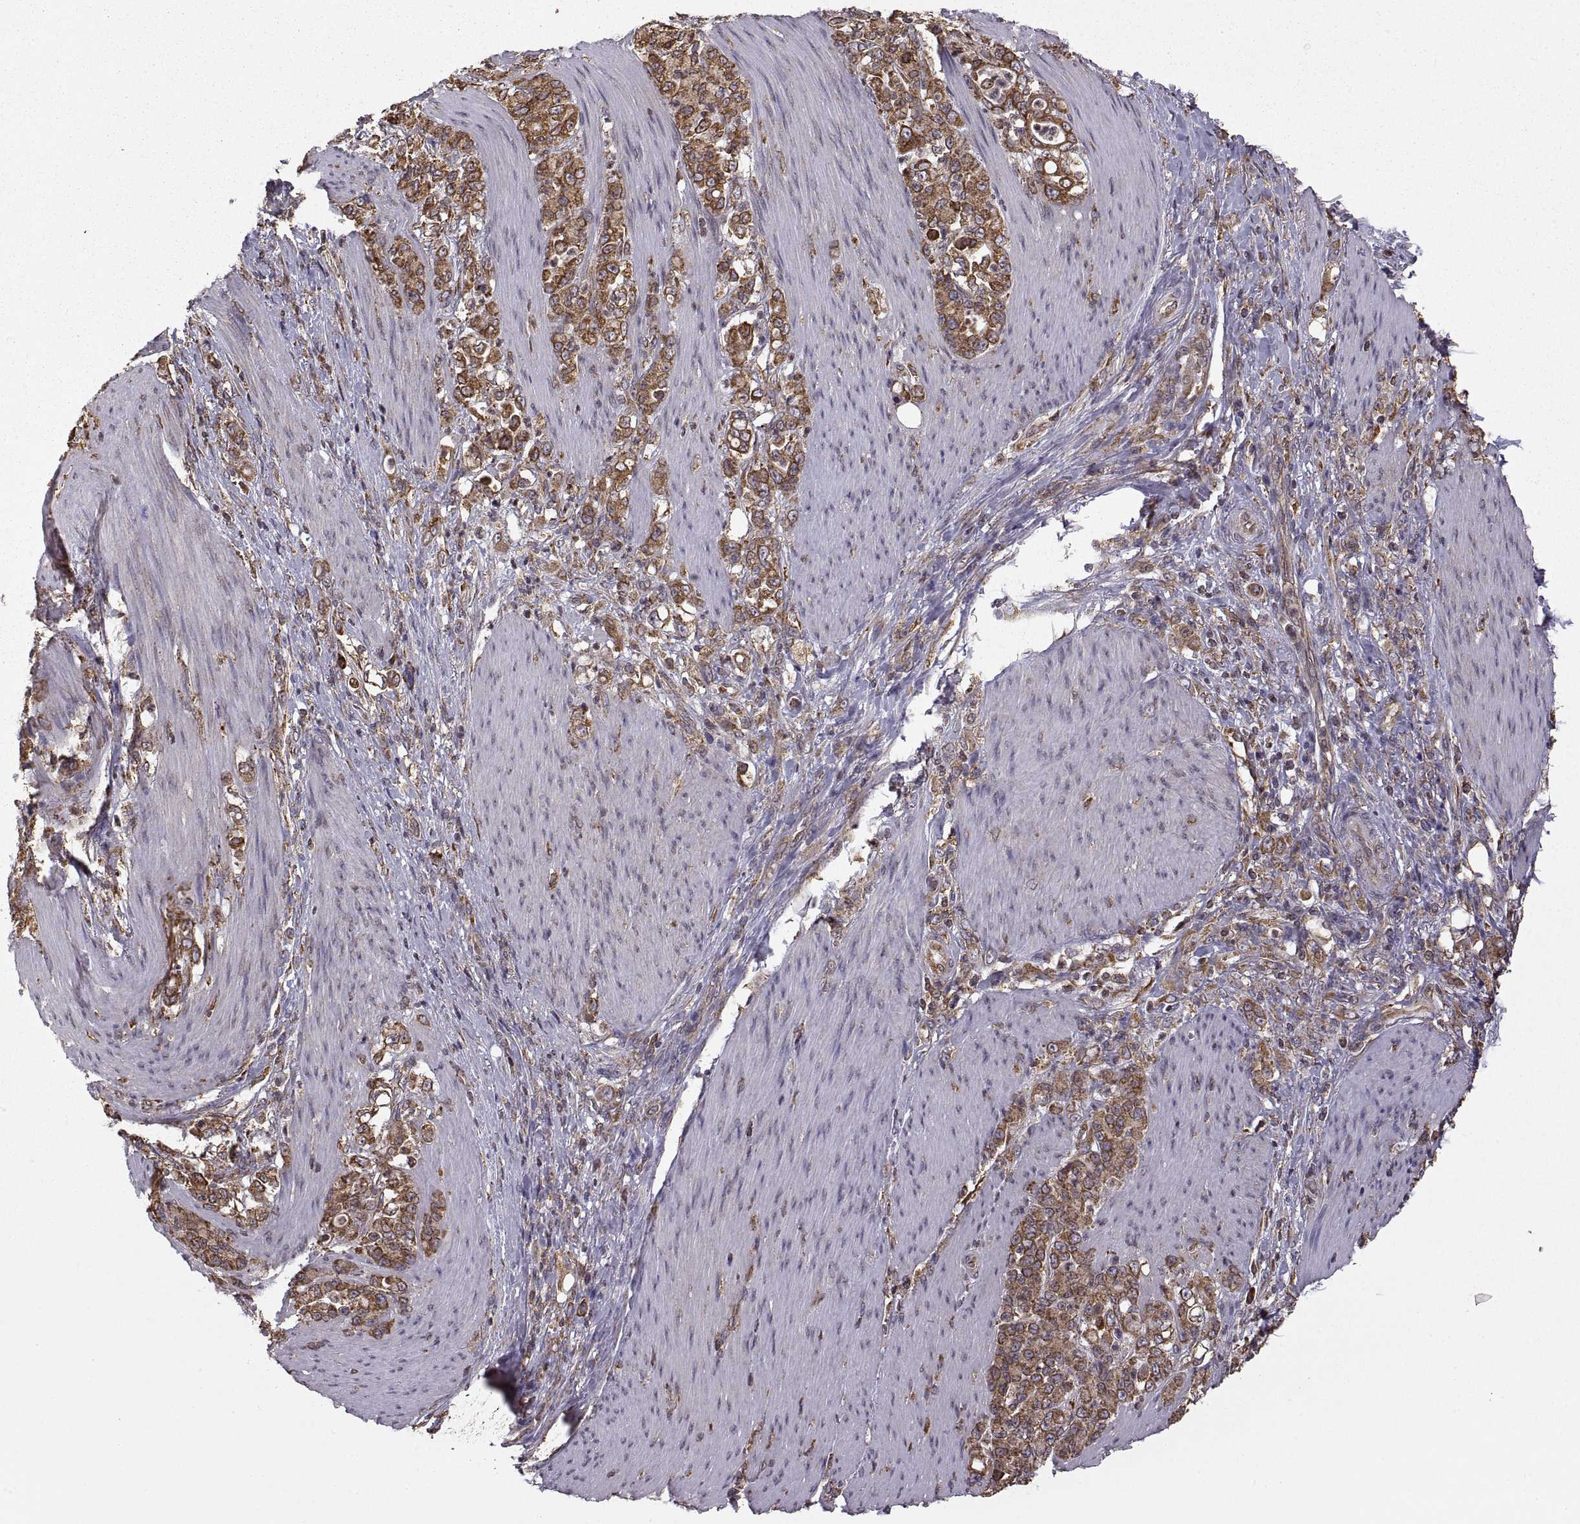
{"staining": {"intensity": "moderate", "quantity": "25%-75%", "location": "cytoplasmic/membranous"}, "tissue": "stomach cancer", "cell_type": "Tumor cells", "image_type": "cancer", "snomed": [{"axis": "morphology", "description": "Adenocarcinoma, NOS"}, {"axis": "topography", "description": "Stomach"}], "caption": "Stomach cancer (adenocarcinoma) tissue shows moderate cytoplasmic/membranous positivity in about 25%-75% of tumor cells, visualized by immunohistochemistry. The protein of interest is shown in brown color, while the nuclei are stained blue.", "gene": "PDIA3", "patient": {"sex": "female", "age": 79}}